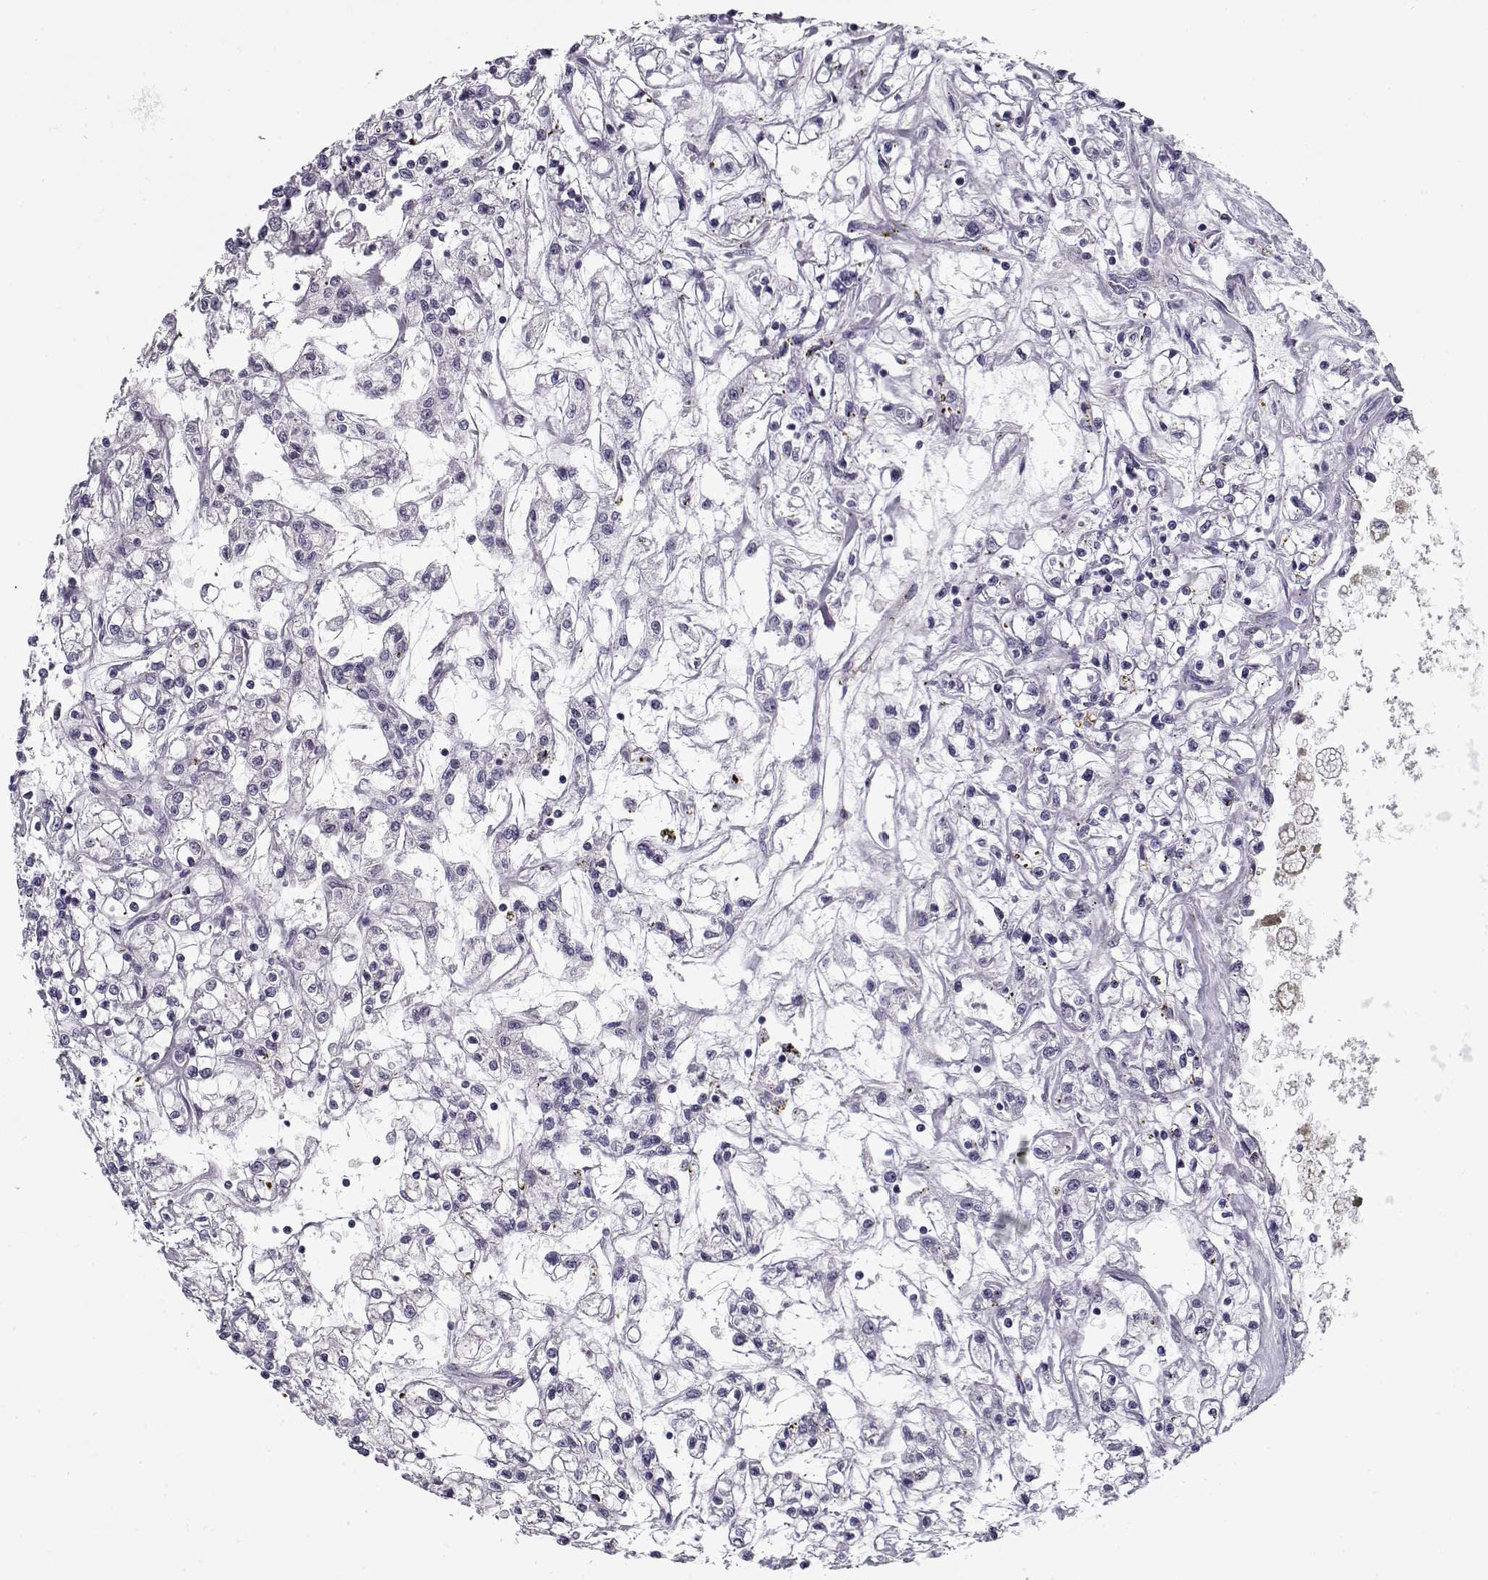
{"staining": {"intensity": "negative", "quantity": "none", "location": "none"}, "tissue": "renal cancer", "cell_type": "Tumor cells", "image_type": "cancer", "snomed": [{"axis": "morphology", "description": "Adenocarcinoma, NOS"}, {"axis": "topography", "description": "Kidney"}], "caption": "A high-resolution histopathology image shows immunohistochemistry staining of renal cancer (adenocarcinoma), which demonstrates no significant staining in tumor cells.", "gene": "SPACA9", "patient": {"sex": "female", "age": 59}}